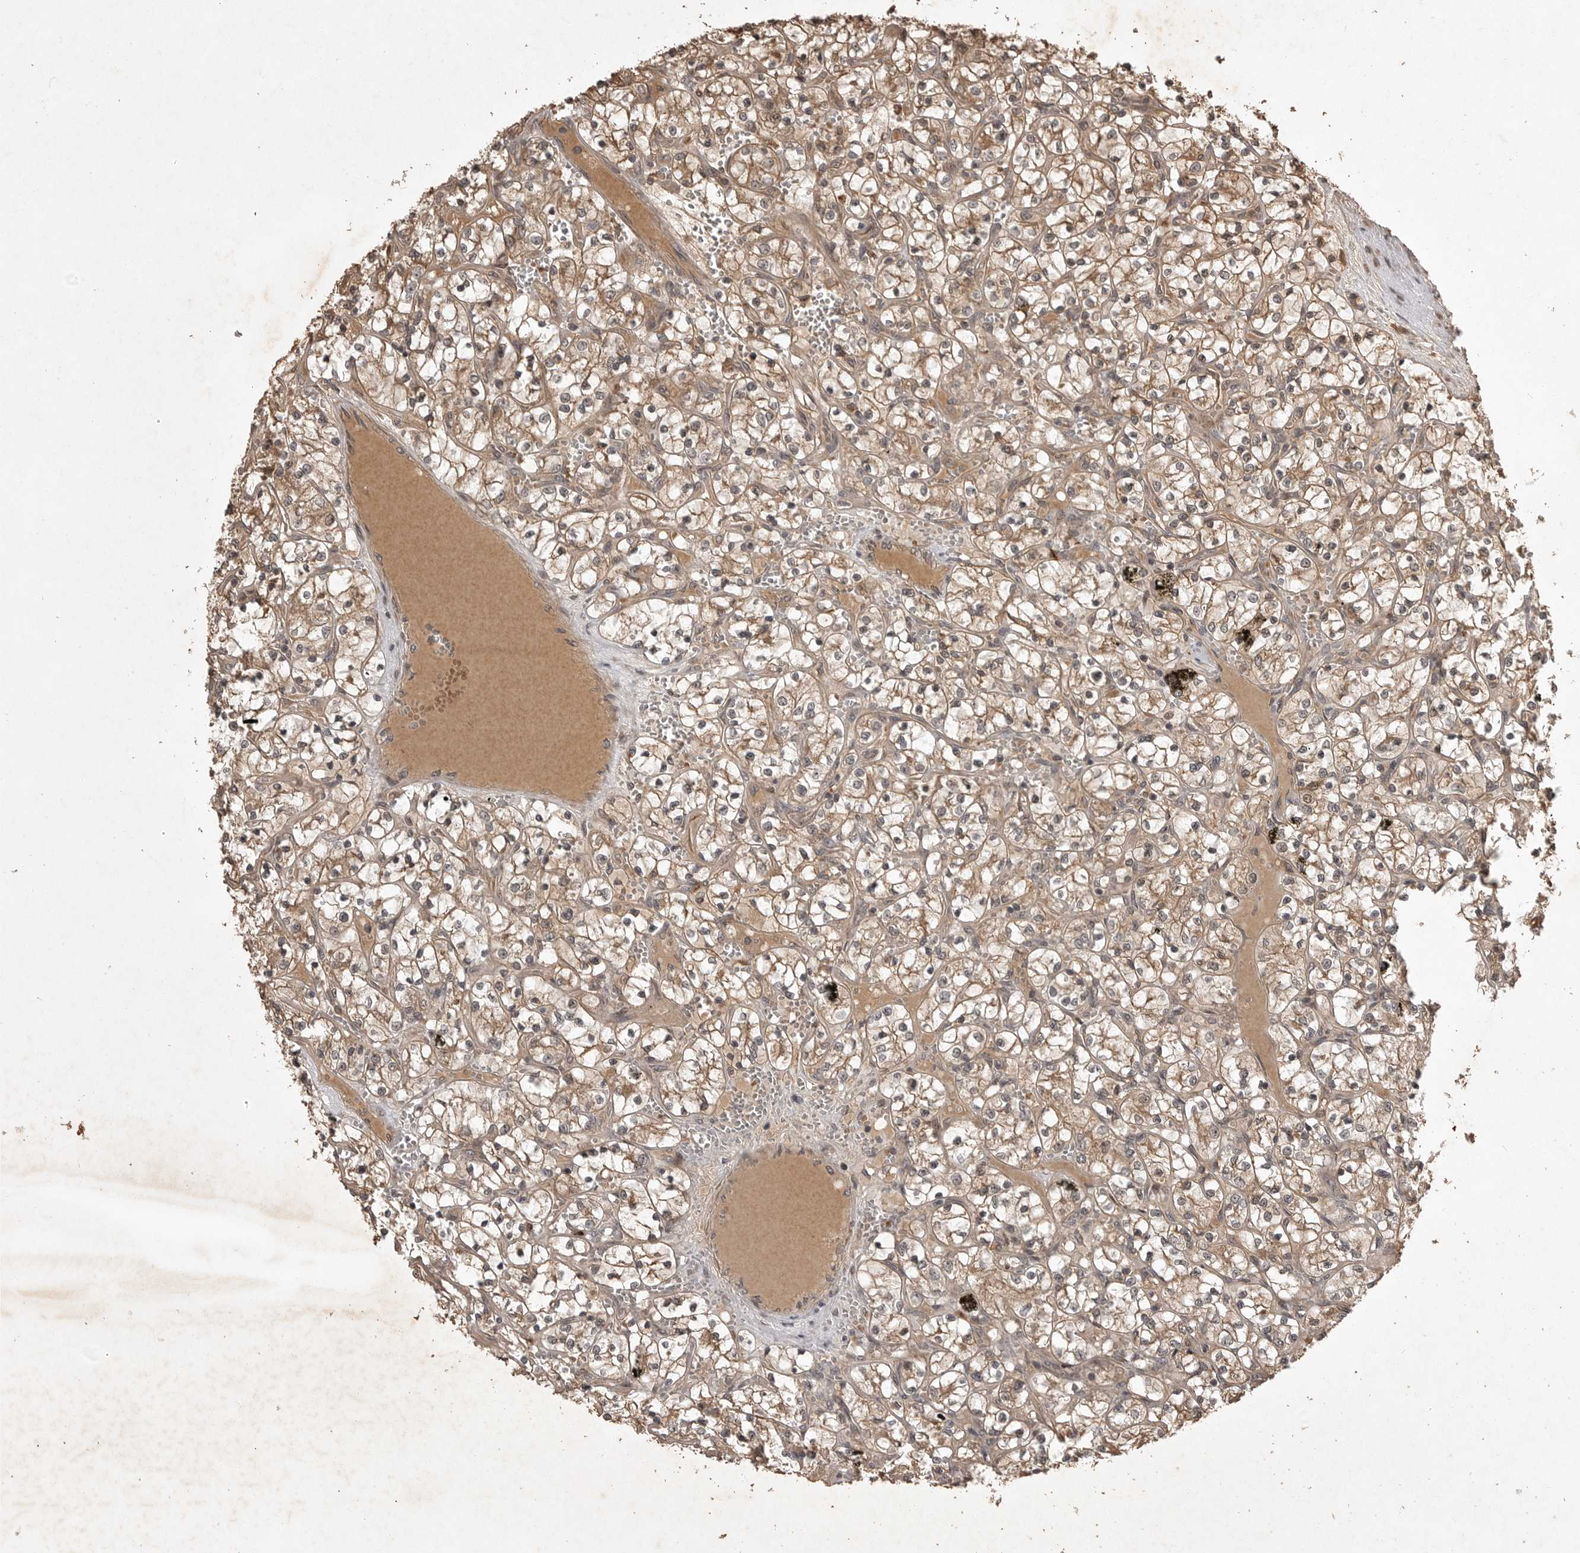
{"staining": {"intensity": "moderate", "quantity": ">75%", "location": "cytoplasmic/membranous"}, "tissue": "renal cancer", "cell_type": "Tumor cells", "image_type": "cancer", "snomed": [{"axis": "morphology", "description": "Adenocarcinoma, NOS"}, {"axis": "topography", "description": "Kidney"}], "caption": "The image shows a brown stain indicating the presence of a protein in the cytoplasmic/membranous of tumor cells in renal cancer.", "gene": "AKAP7", "patient": {"sex": "female", "age": 69}}